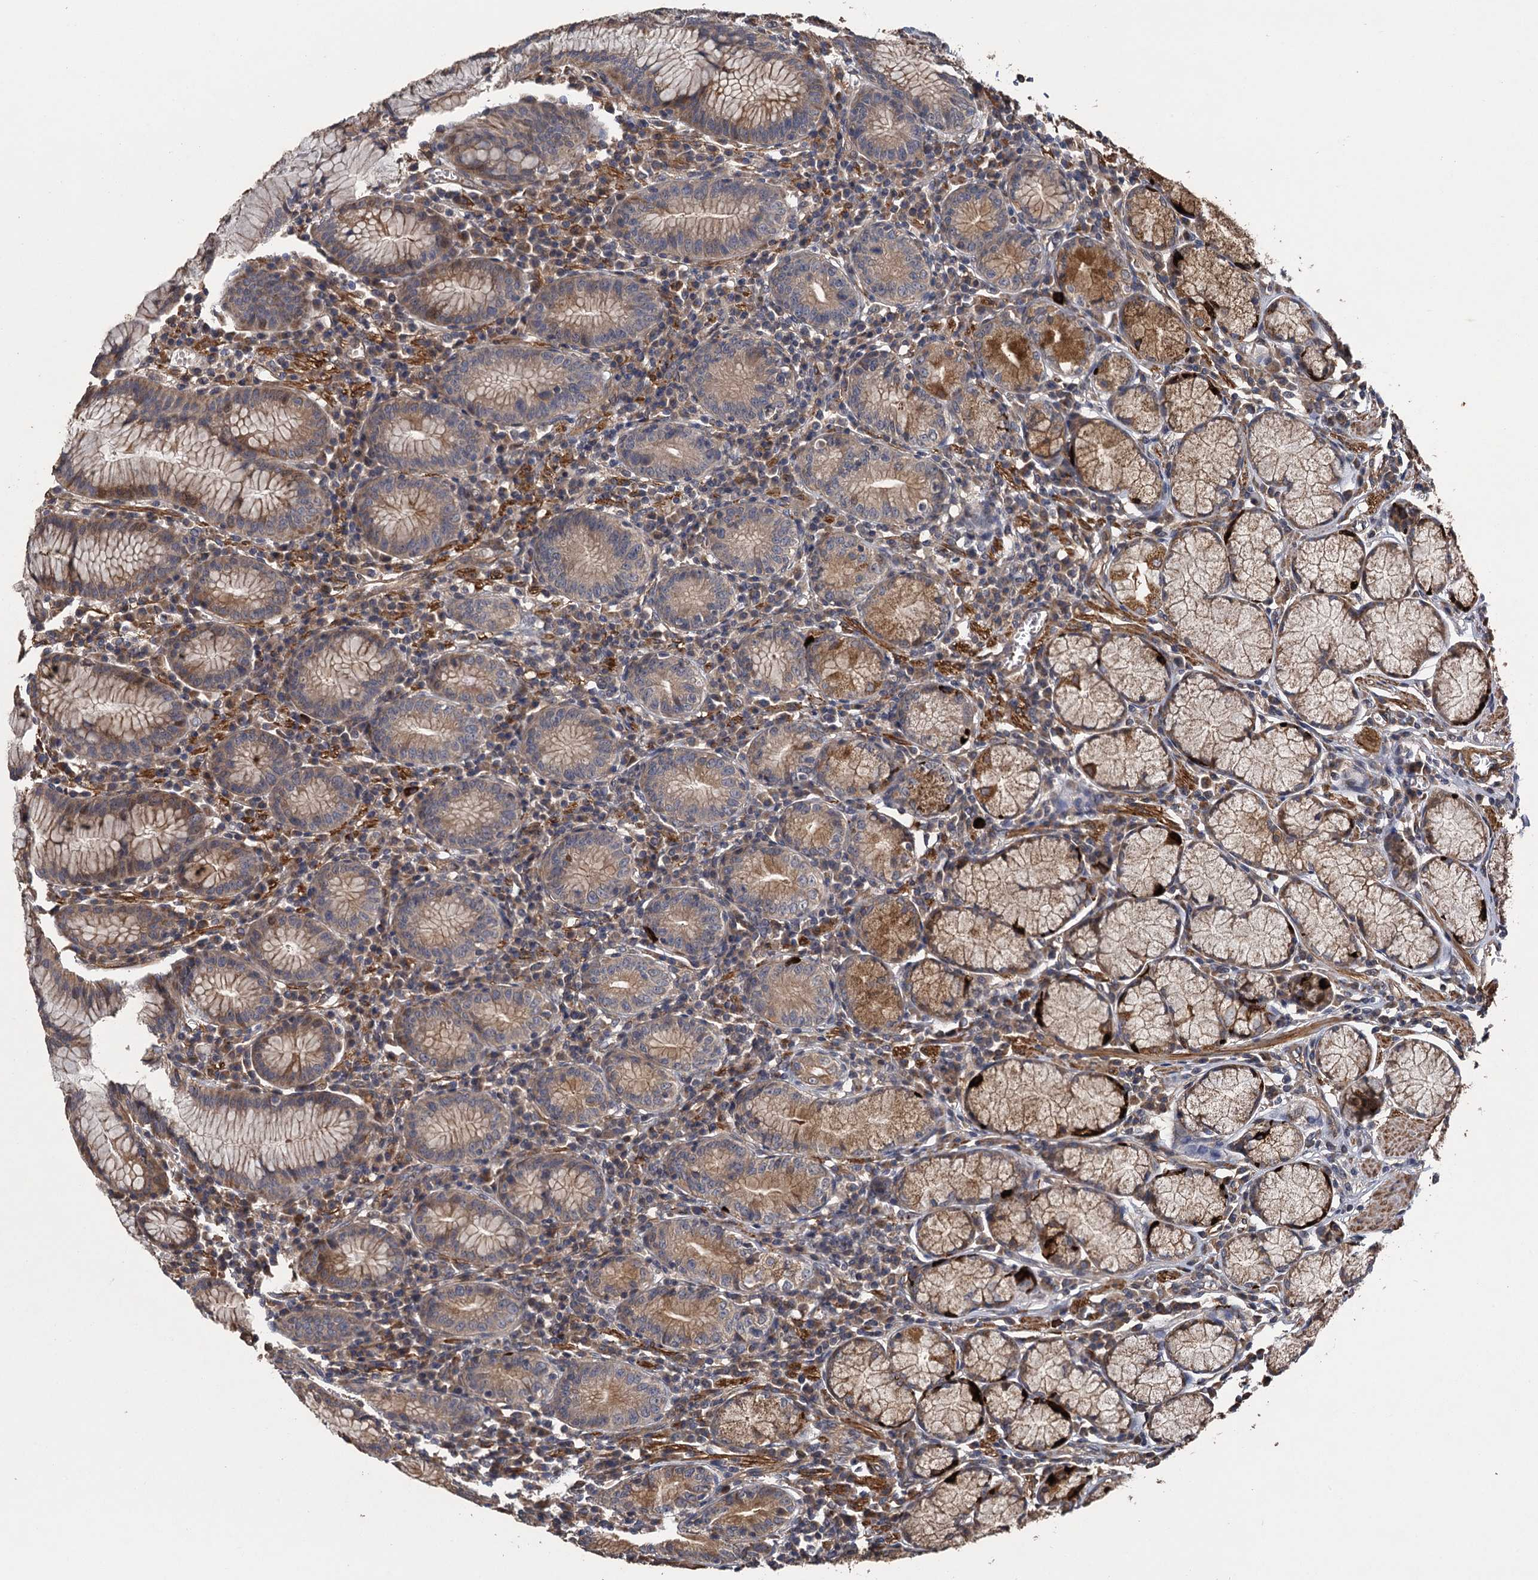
{"staining": {"intensity": "moderate", "quantity": ">75%", "location": "cytoplasmic/membranous"}, "tissue": "stomach", "cell_type": "Glandular cells", "image_type": "normal", "snomed": [{"axis": "morphology", "description": "Normal tissue, NOS"}, {"axis": "topography", "description": "Stomach"}], "caption": "The image shows a brown stain indicating the presence of a protein in the cytoplasmic/membranous of glandular cells in stomach.", "gene": "MEAK7", "patient": {"sex": "male", "age": 55}}